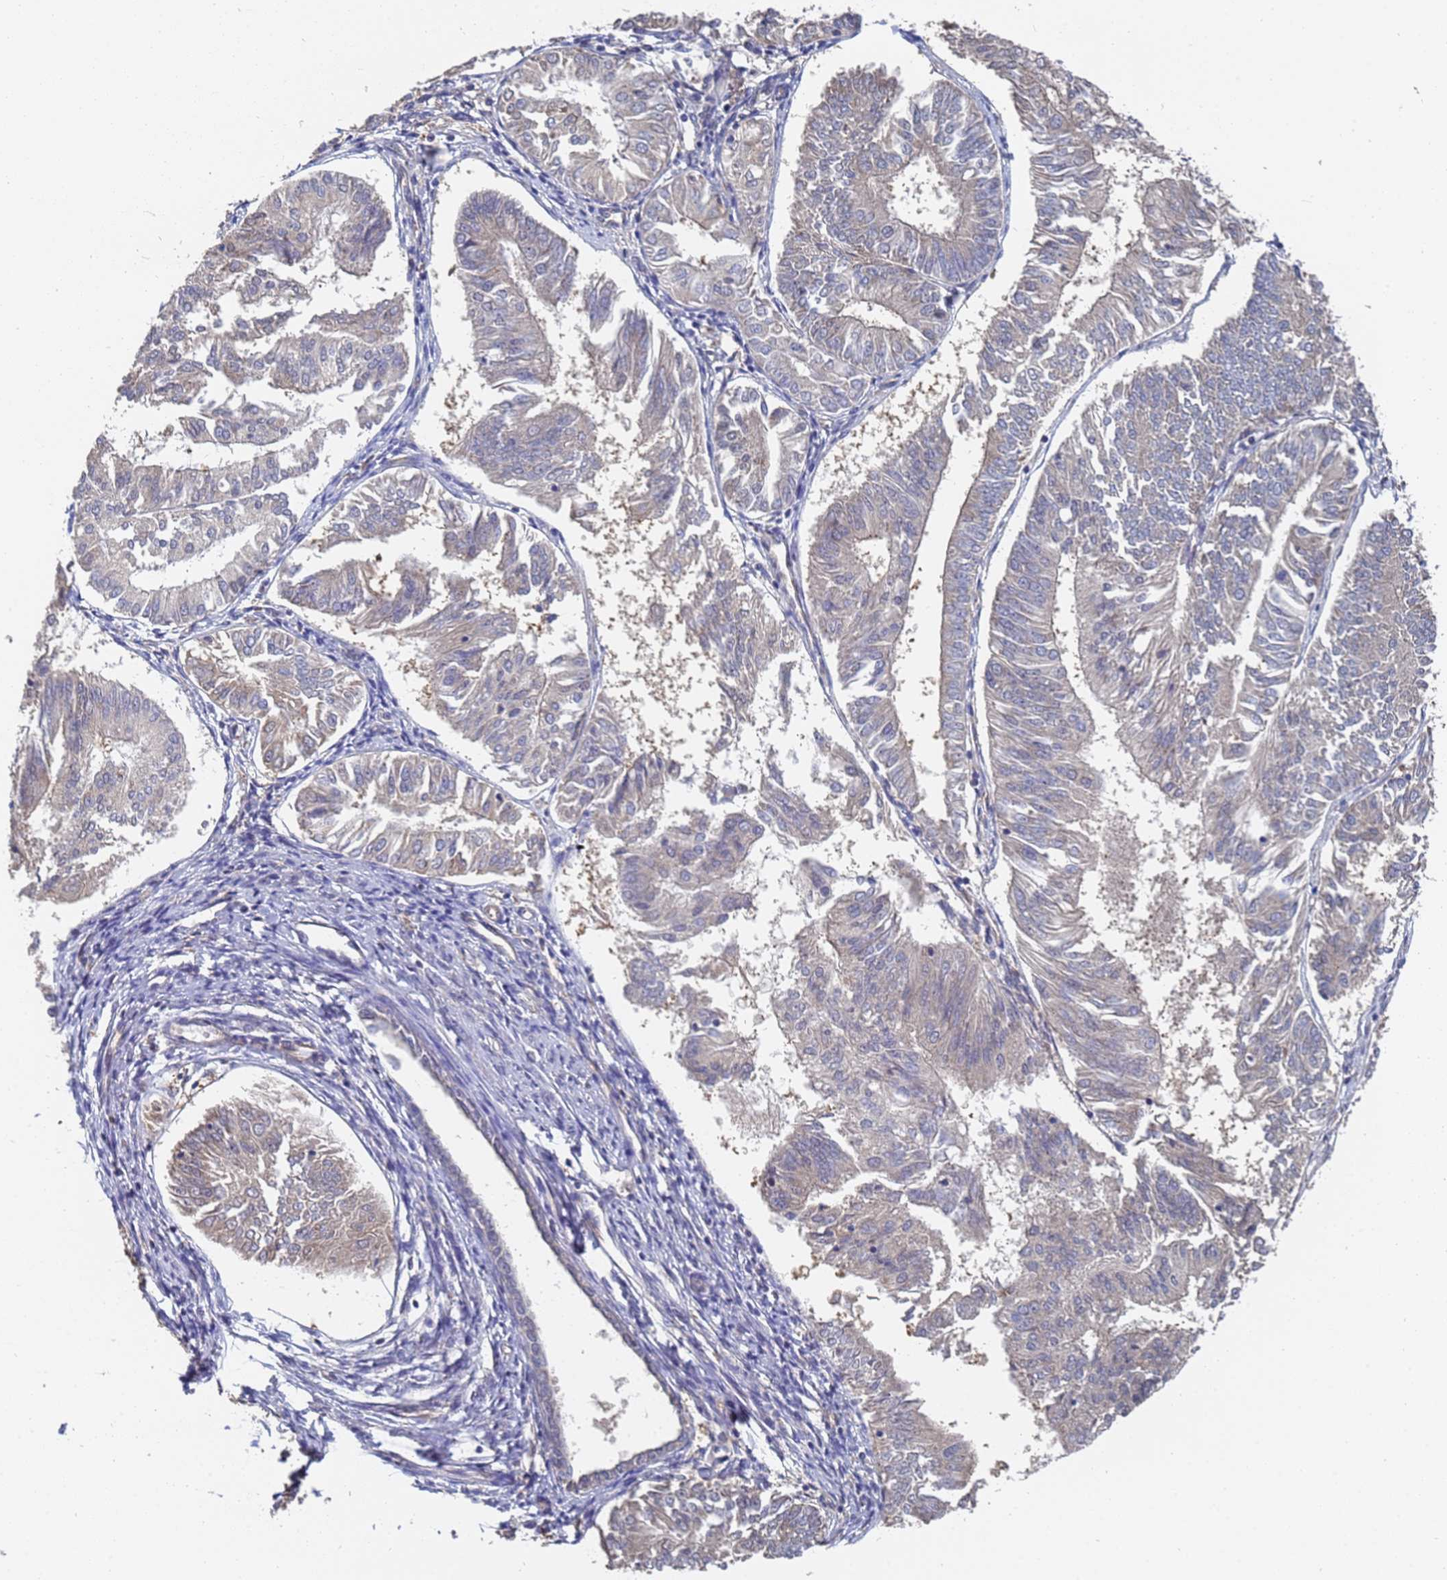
{"staining": {"intensity": "weak", "quantity": "25%-75%", "location": "cytoplasmic/membranous"}, "tissue": "endometrial cancer", "cell_type": "Tumor cells", "image_type": "cancer", "snomed": [{"axis": "morphology", "description": "Adenocarcinoma, NOS"}, {"axis": "topography", "description": "Endometrium"}], "caption": "An image of human endometrial adenocarcinoma stained for a protein shows weak cytoplasmic/membranous brown staining in tumor cells. Using DAB (brown) and hematoxylin (blue) stains, captured at high magnification using brightfield microscopy.", "gene": "ALS2CL", "patient": {"sex": "female", "age": 58}}